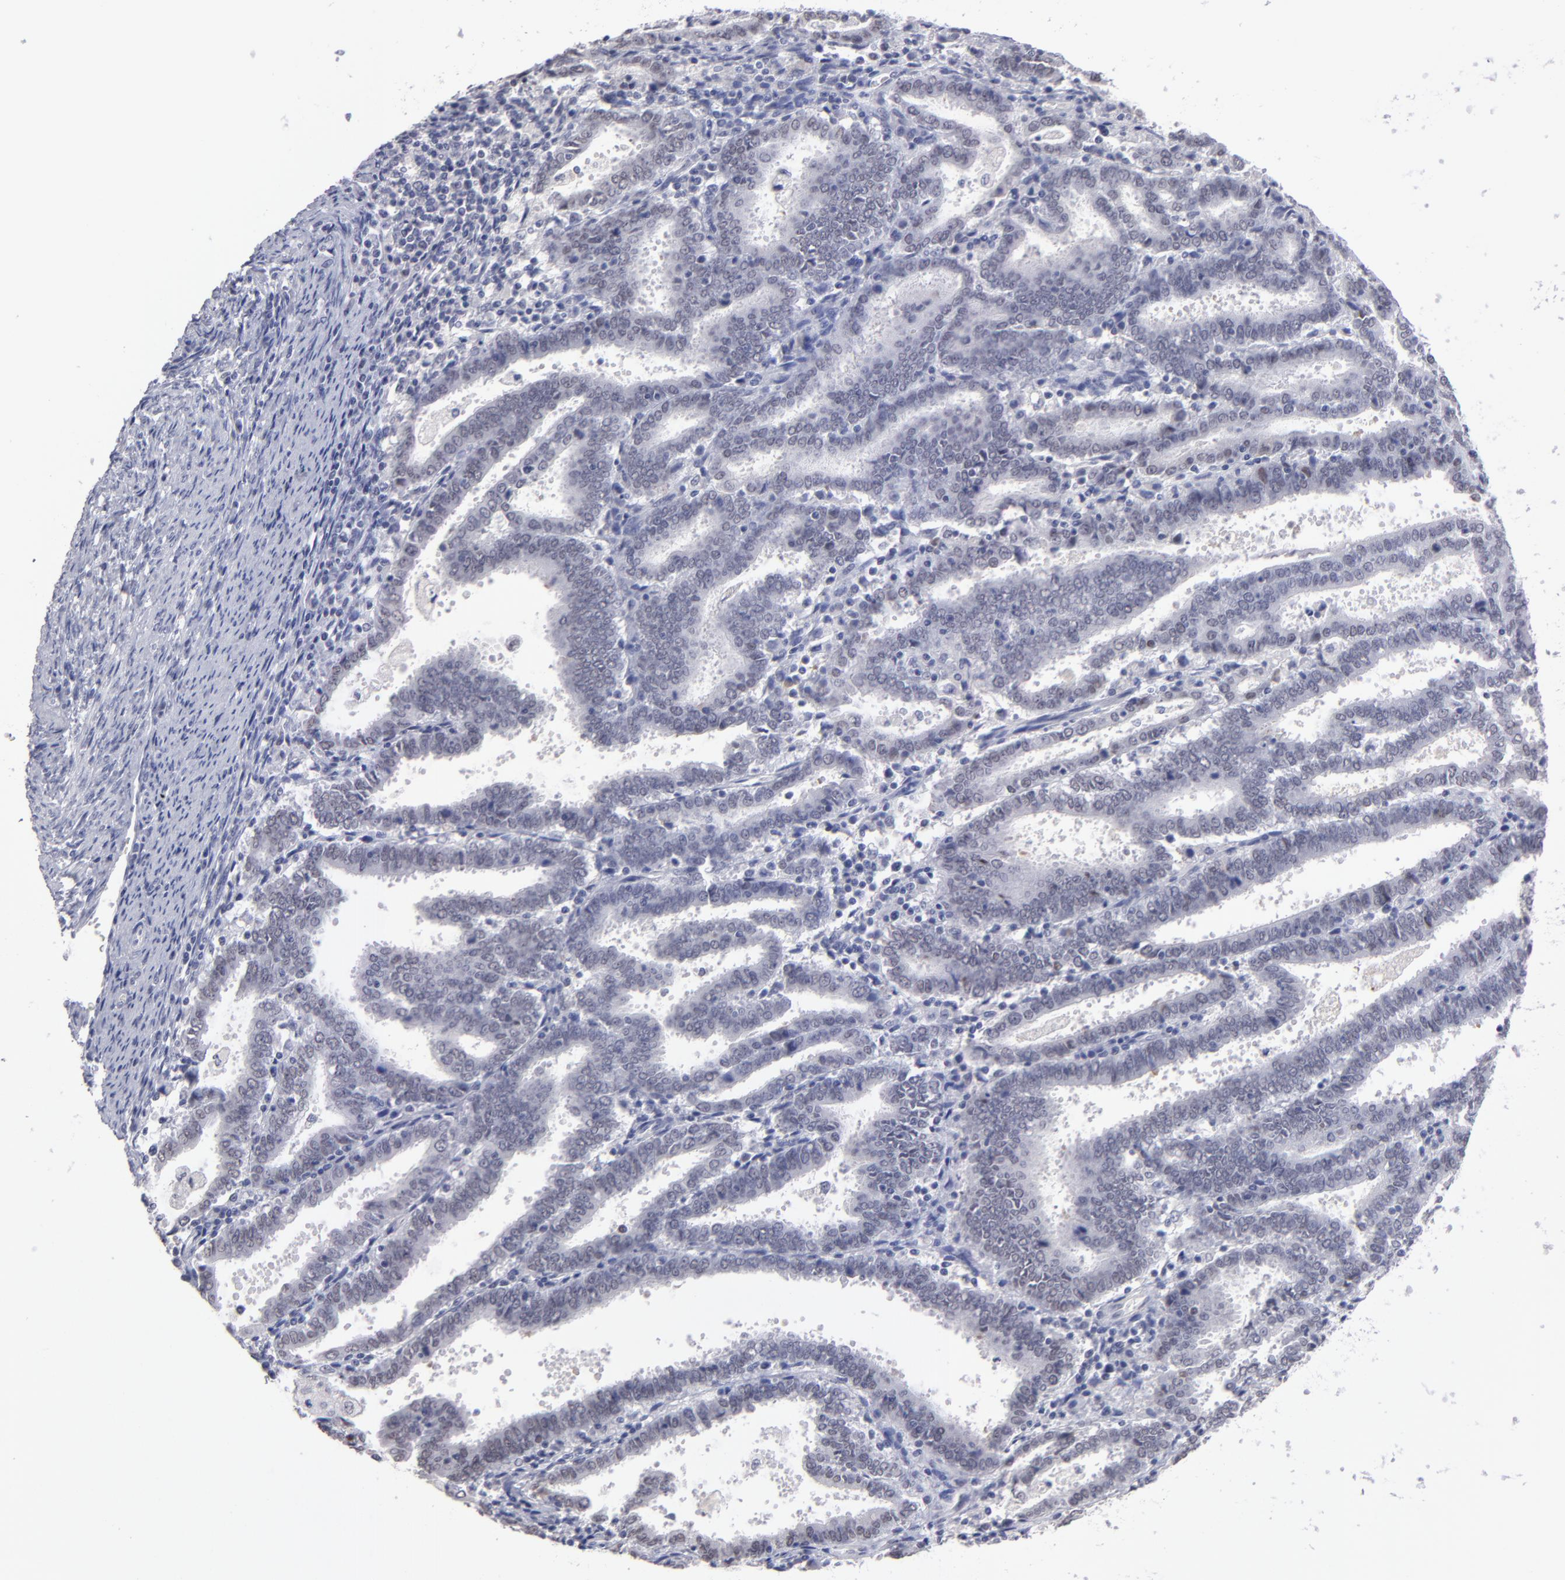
{"staining": {"intensity": "weak", "quantity": ">75%", "location": "nuclear"}, "tissue": "endometrial cancer", "cell_type": "Tumor cells", "image_type": "cancer", "snomed": [{"axis": "morphology", "description": "Adenocarcinoma, NOS"}, {"axis": "topography", "description": "Uterus"}], "caption": "Weak nuclear protein staining is seen in about >75% of tumor cells in adenocarcinoma (endometrial).", "gene": "TEX11", "patient": {"sex": "female", "age": 83}}